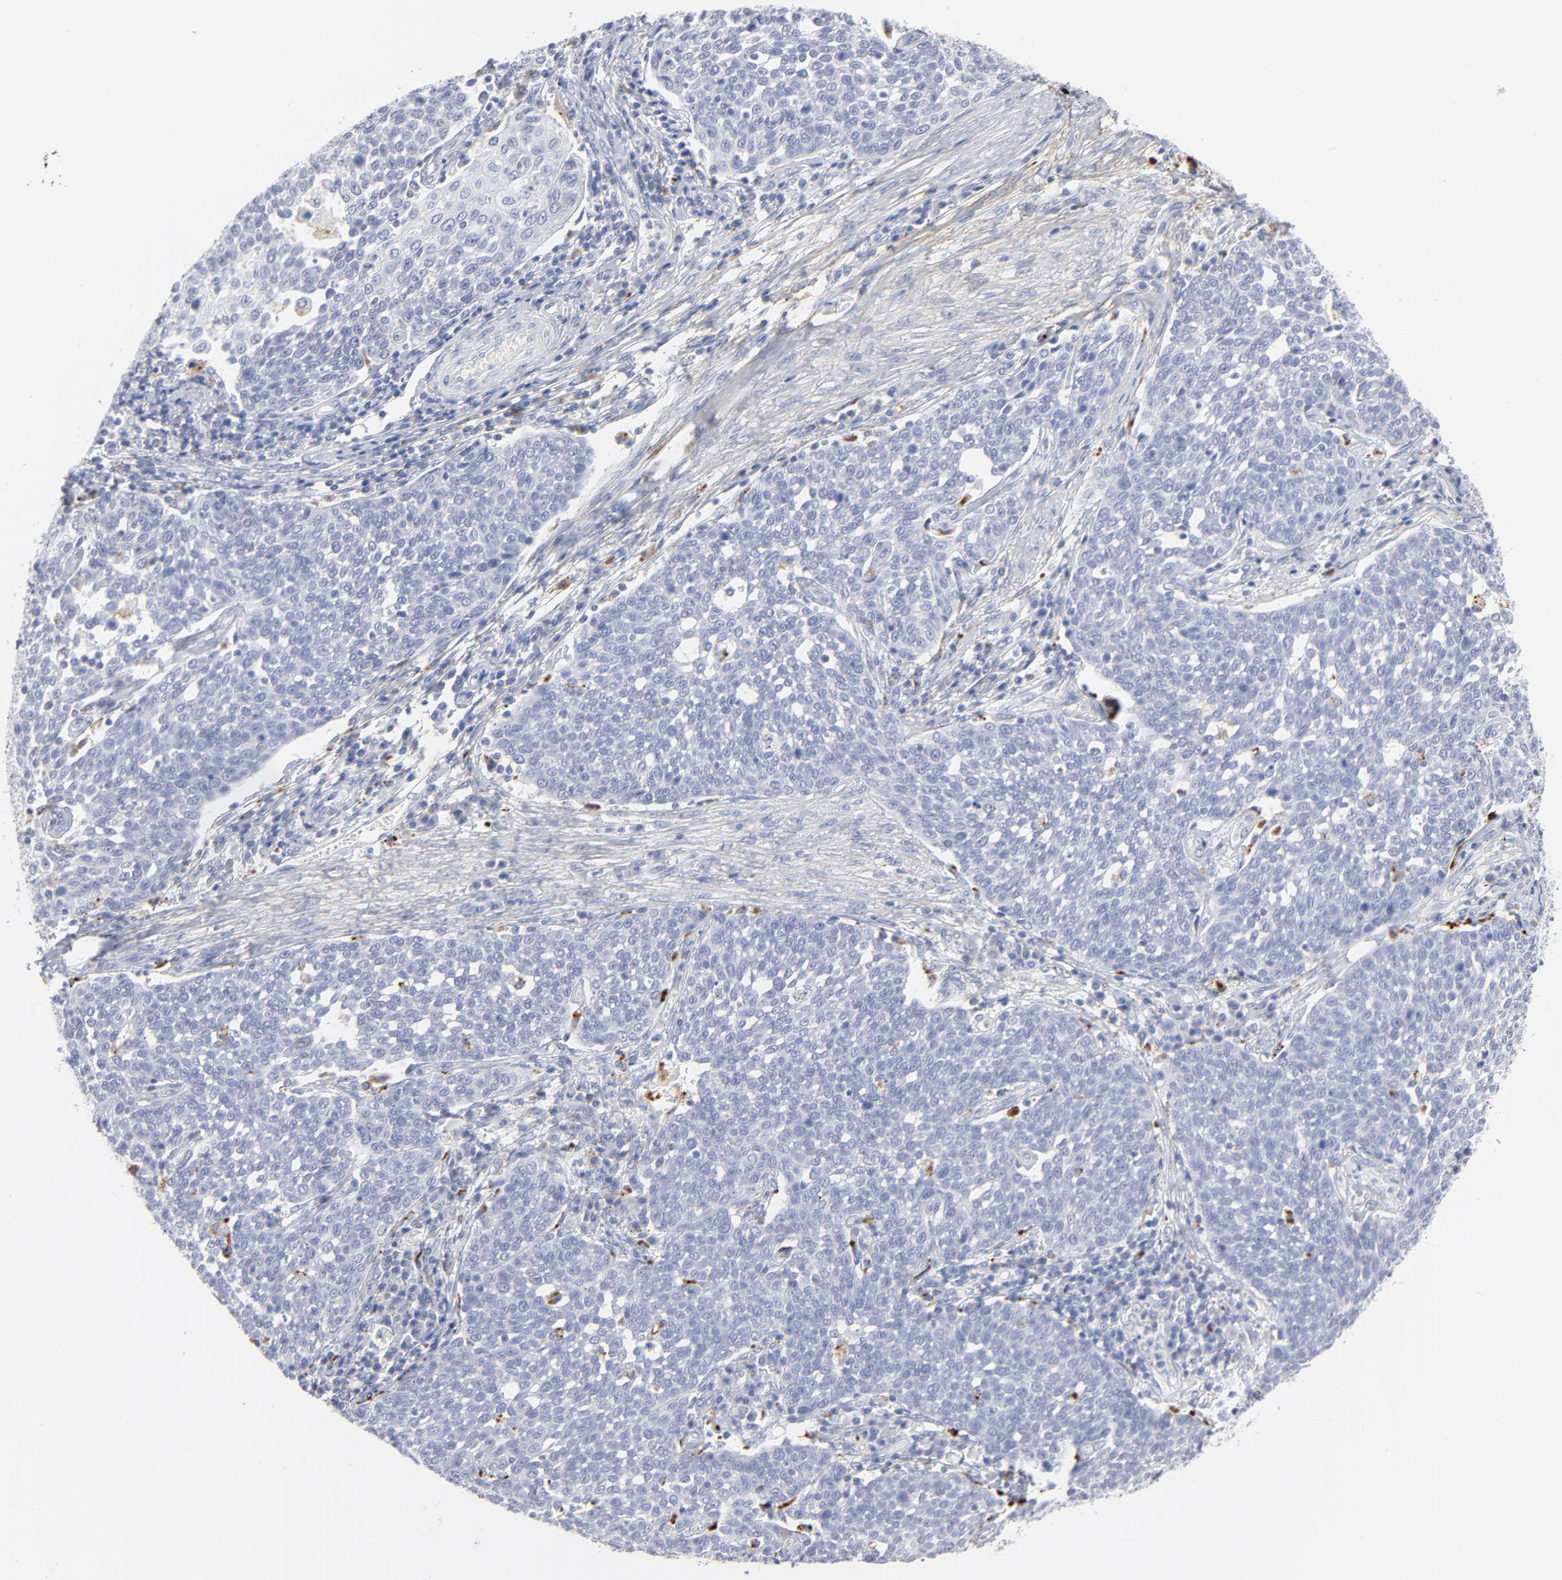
{"staining": {"intensity": "negative", "quantity": "none", "location": "none"}, "tissue": "cervical cancer", "cell_type": "Tumor cells", "image_type": "cancer", "snomed": [{"axis": "morphology", "description": "Squamous cell carcinoma, NOS"}, {"axis": "topography", "description": "Cervix"}], "caption": "This is a photomicrograph of immunohistochemistry staining of cervical cancer, which shows no positivity in tumor cells. (Stains: DAB (3,3'-diaminobenzidine) immunohistochemistry (IHC) with hematoxylin counter stain, Microscopy: brightfield microscopy at high magnification).", "gene": "LTBP2", "patient": {"sex": "female", "age": 34}}